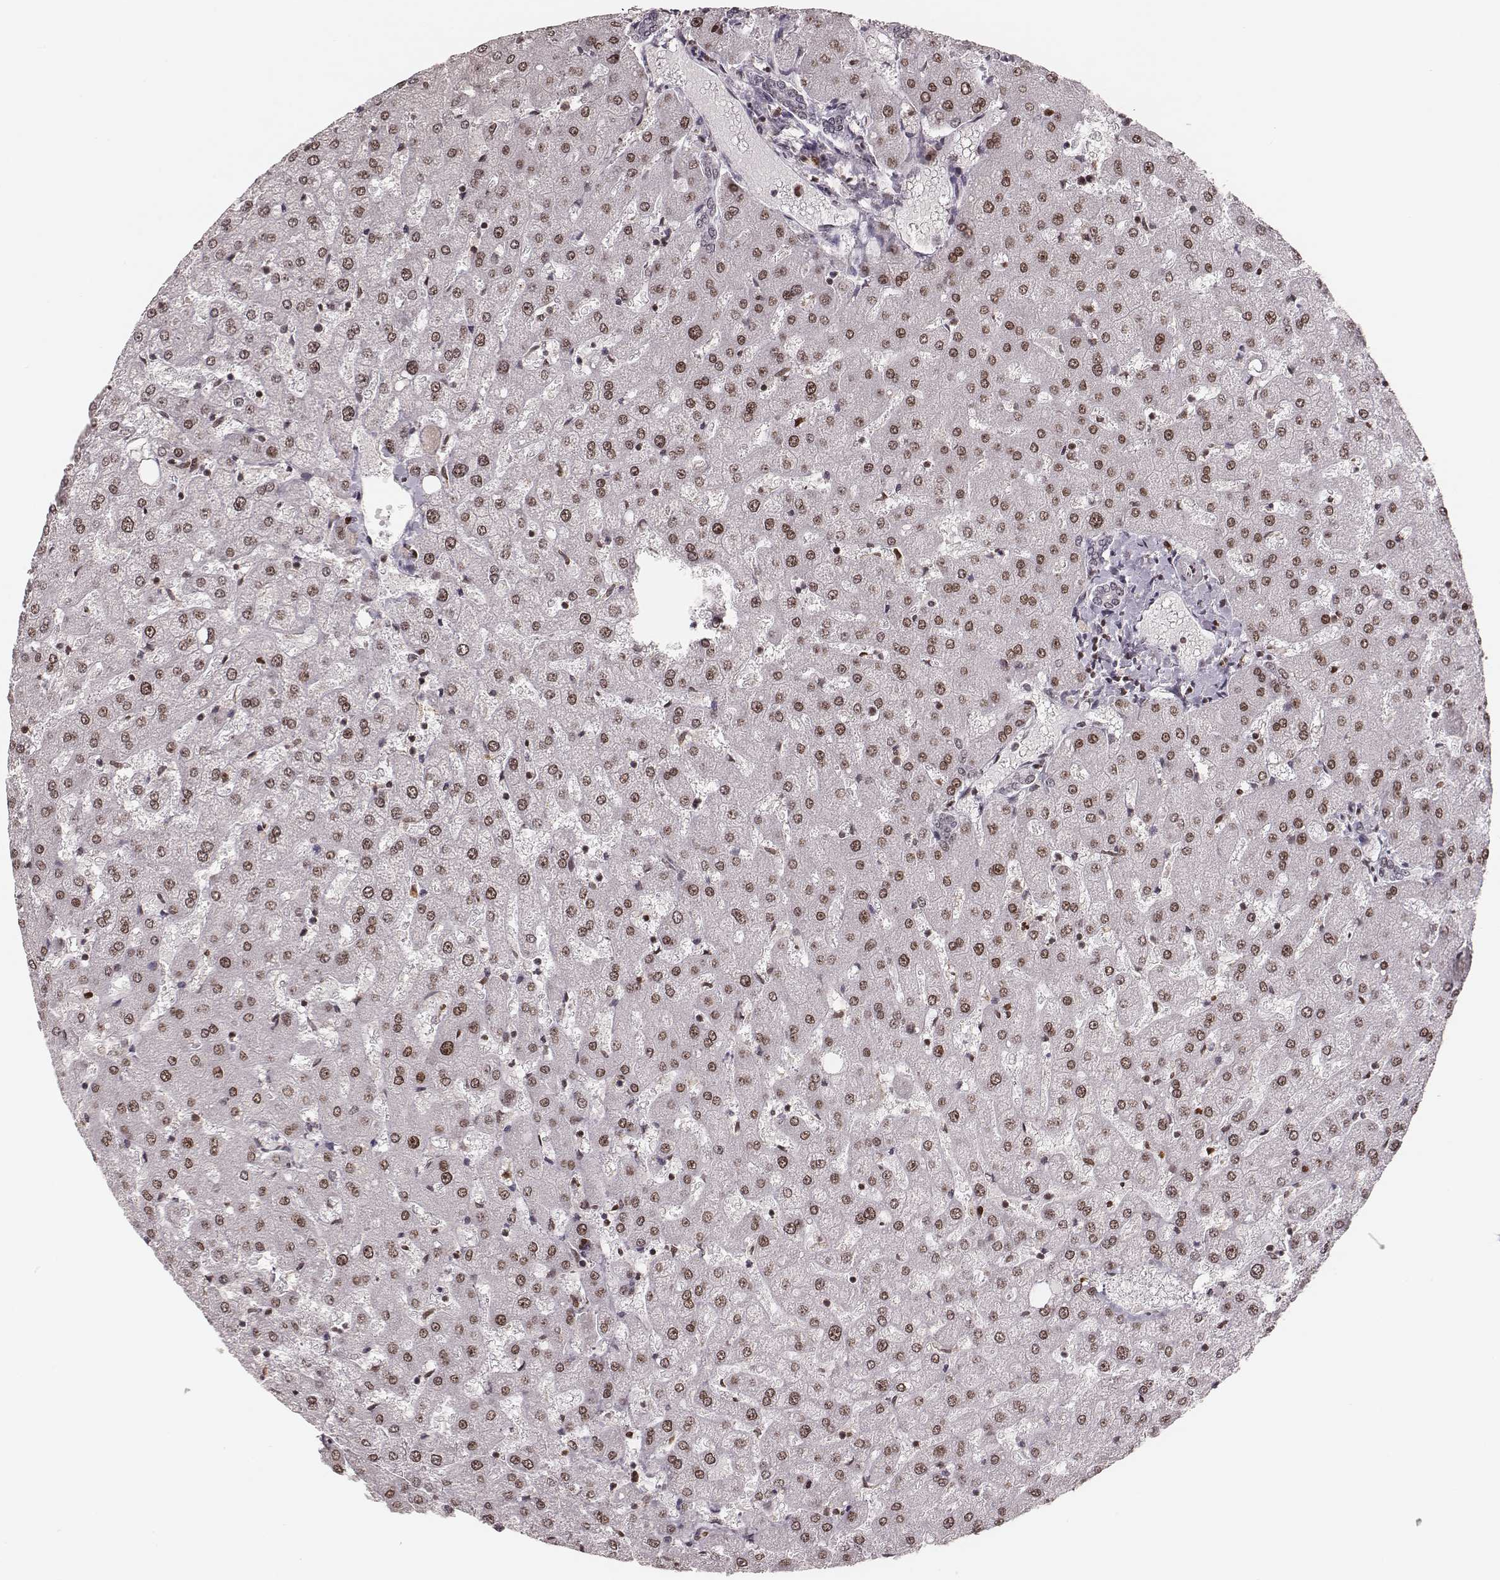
{"staining": {"intensity": "weak", "quantity": ">75%", "location": "nuclear"}, "tissue": "liver", "cell_type": "Cholangiocytes", "image_type": "normal", "snomed": [{"axis": "morphology", "description": "Normal tissue, NOS"}, {"axis": "topography", "description": "Liver"}], "caption": "Liver stained for a protein demonstrates weak nuclear positivity in cholangiocytes. Ihc stains the protein of interest in brown and the nuclei are stained blue.", "gene": "PARP1", "patient": {"sex": "female", "age": 50}}